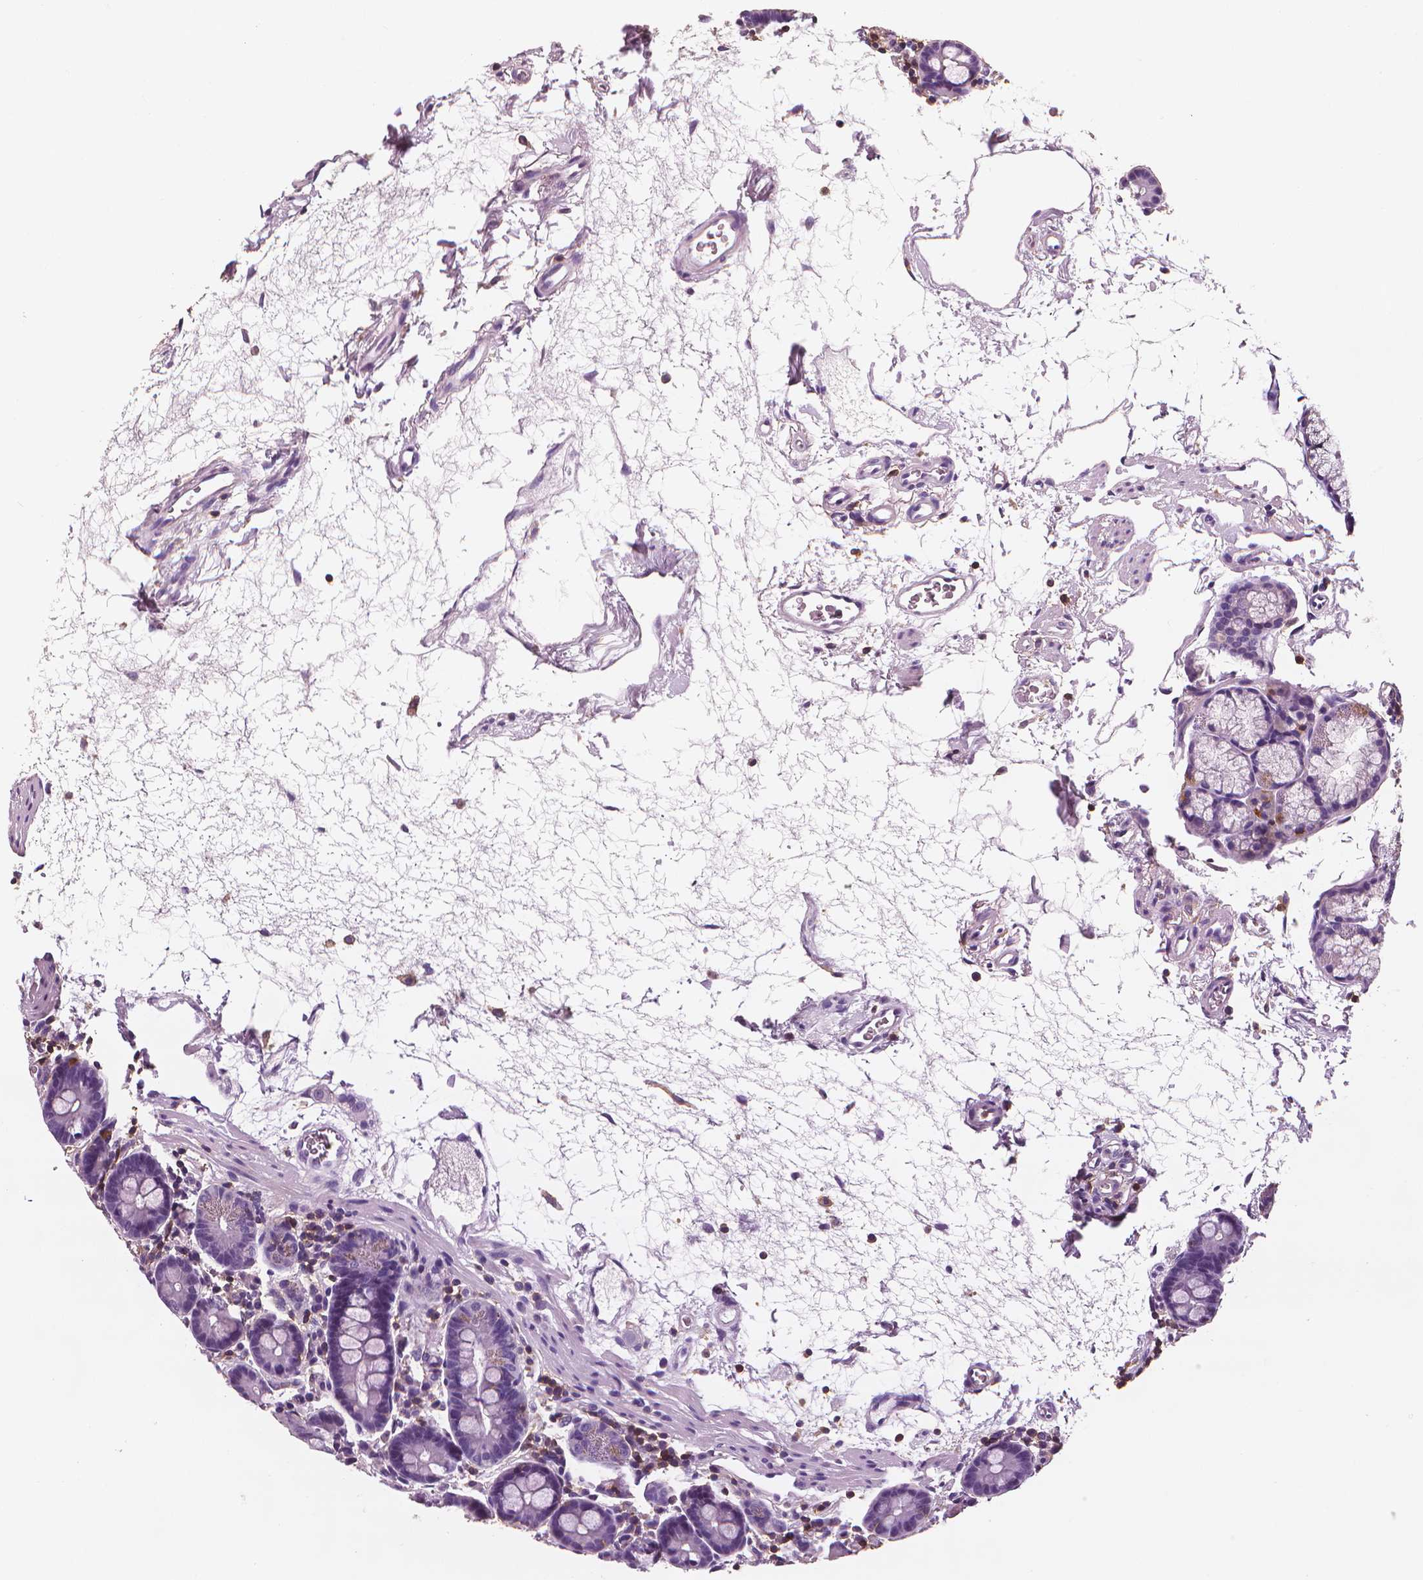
{"staining": {"intensity": "negative", "quantity": "none", "location": "none"}, "tissue": "duodenum", "cell_type": "Glandular cells", "image_type": "normal", "snomed": [{"axis": "morphology", "description": "Normal tissue, NOS"}, {"axis": "topography", "description": "Pancreas"}, {"axis": "topography", "description": "Duodenum"}], "caption": "The photomicrograph demonstrates no staining of glandular cells in benign duodenum. (DAB immunohistochemistry visualized using brightfield microscopy, high magnification).", "gene": "PTPRC", "patient": {"sex": "male", "age": 59}}